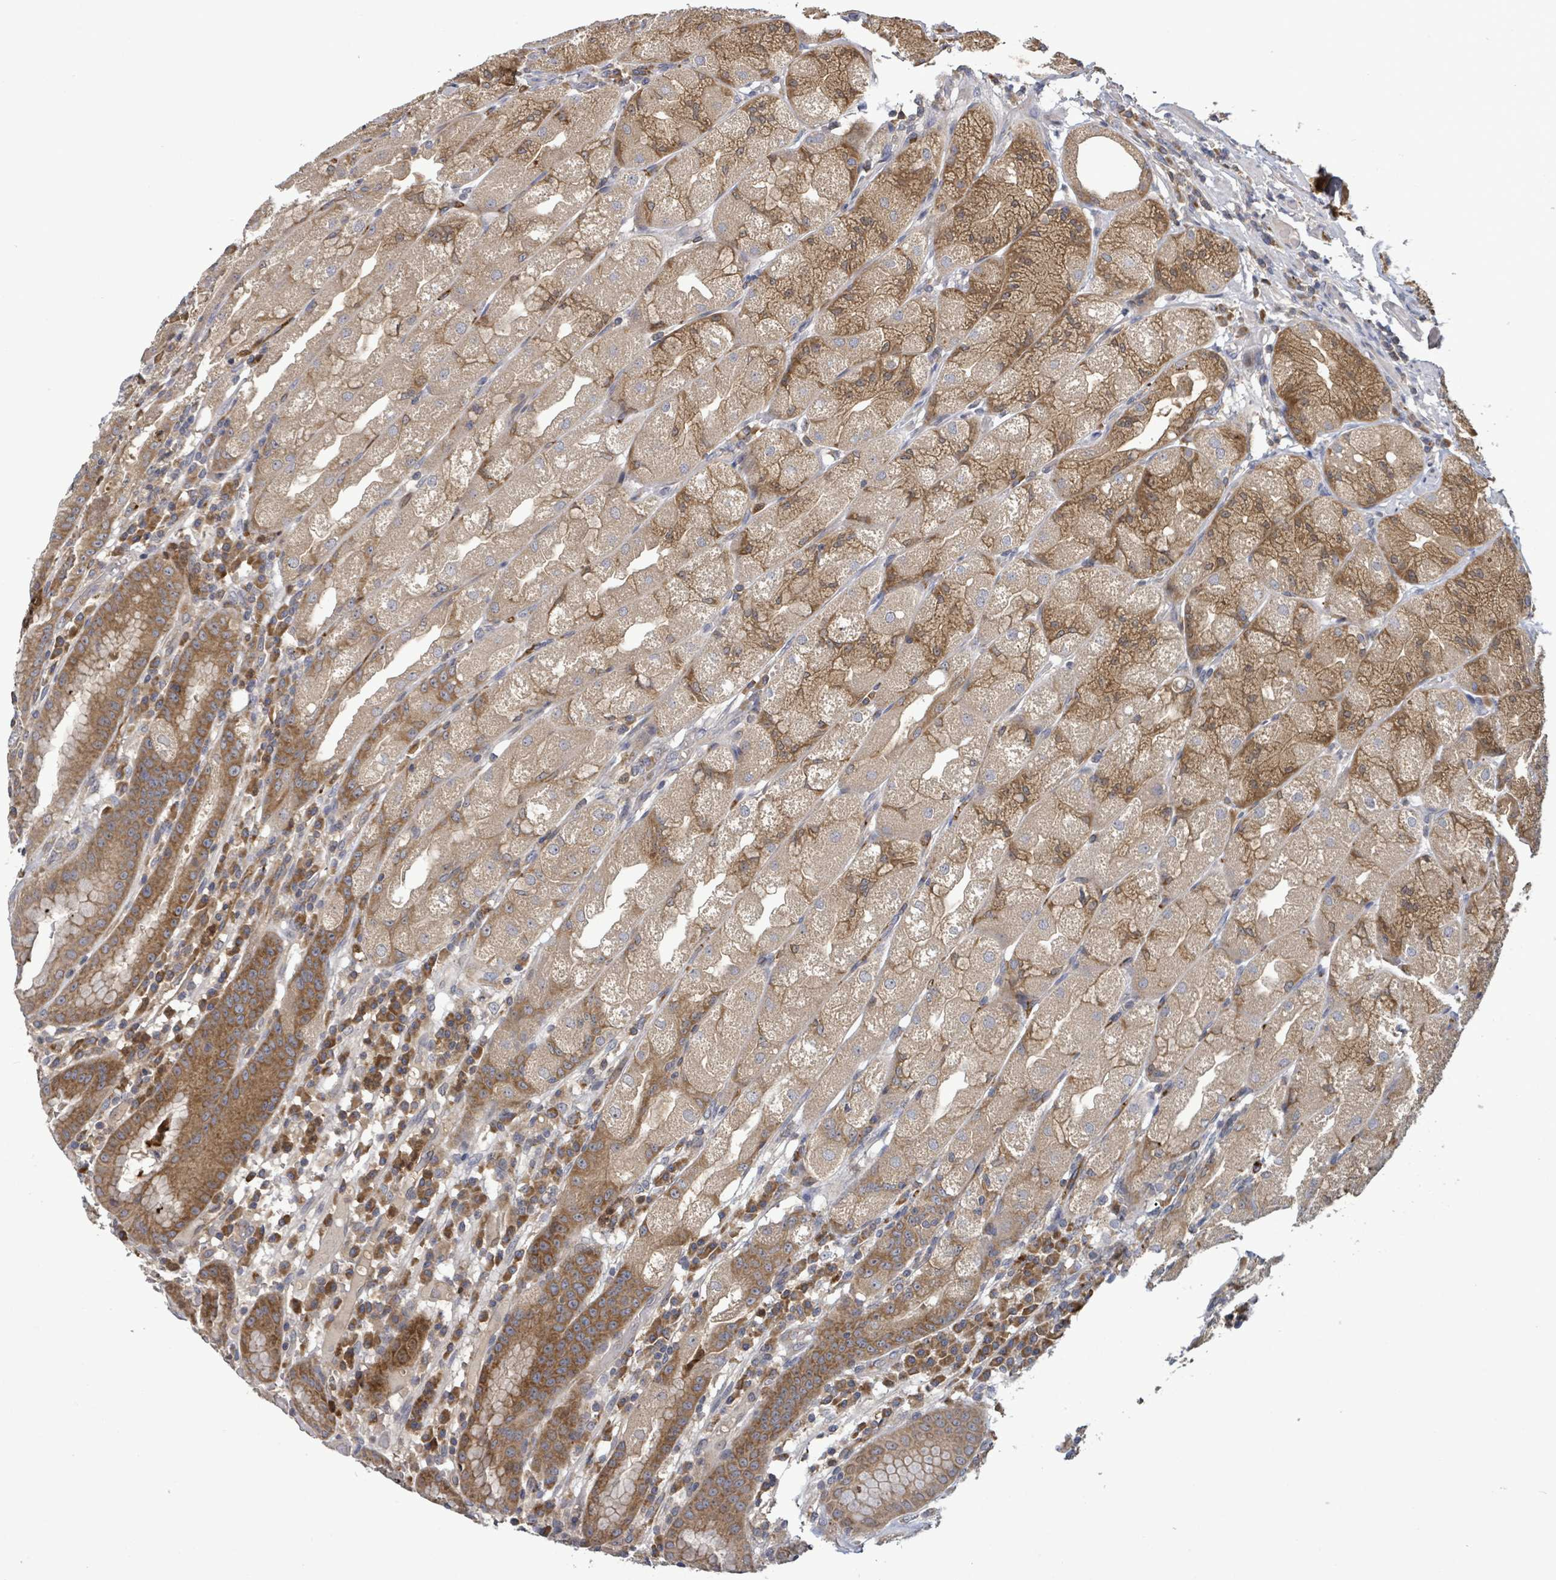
{"staining": {"intensity": "moderate", "quantity": ">75%", "location": "cytoplasmic/membranous"}, "tissue": "stomach", "cell_type": "Glandular cells", "image_type": "normal", "snomed": [{"axis": "morphology", "description": "Normal tissue, NOS"}, {"axis": "topography", "description": "Stomach, upper"}], "caption": "Immunohistochemical staining of normal stomach exhibits medium levels of moderate cytoplasmic/membranous positivity in about >75% of glandular cells.", "gene": "SERPINE3", "patient": {"sex": "male", "age": 52}}